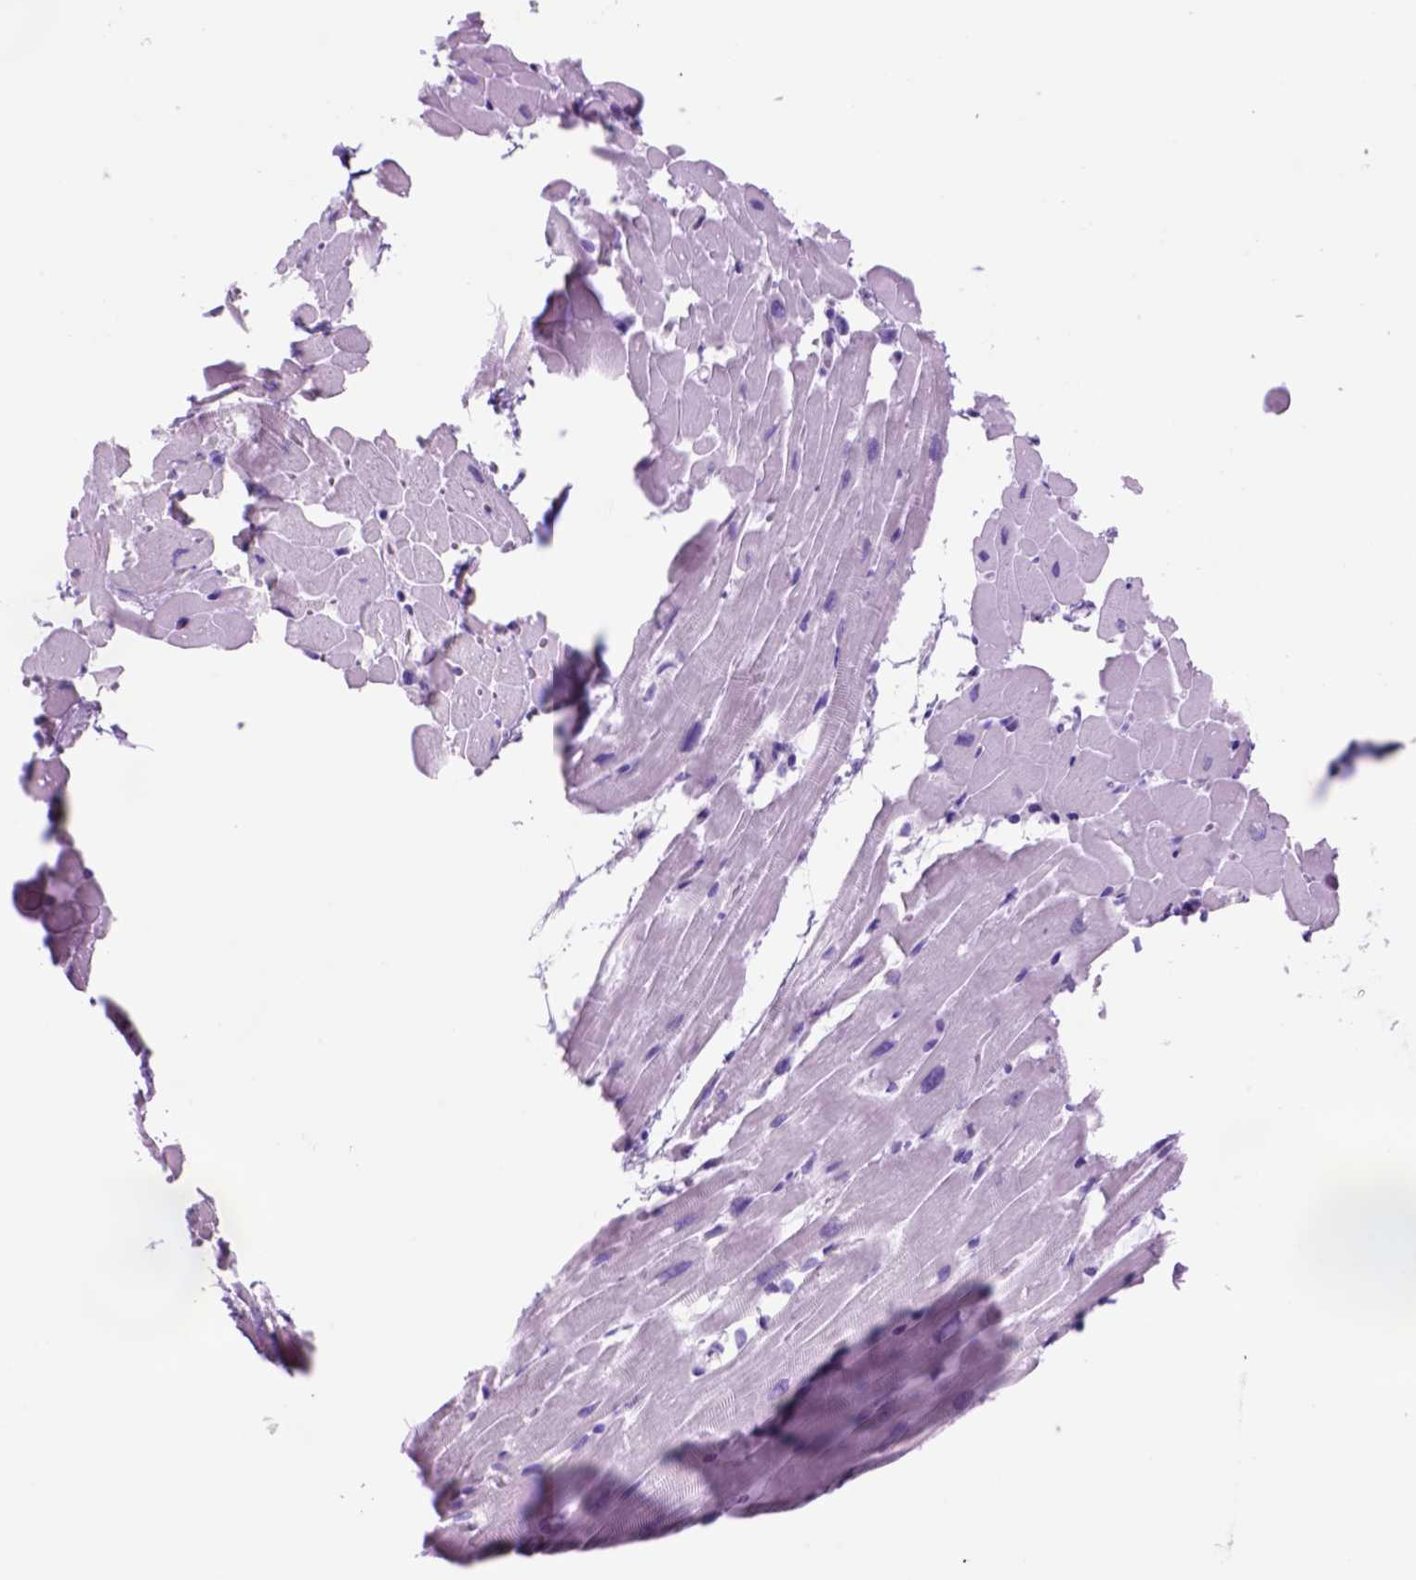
{"staining": {"intensity": "negative", "quantity": "none", "location": "none"}, "tissue": "heart muscle", "cell_type": "Cardiomyocytes", "image_type": "normal", "snomed": [{"axis": "morphology", "description": "Normal tissue, NOS"}, {"axis": "topography", "description": "Heart"}], "caption": "There is no significant staining in cardiomyocytes of heart muscle.", "gene": "HHIPL2", "patient": {"sex": "male", "age": 37}}